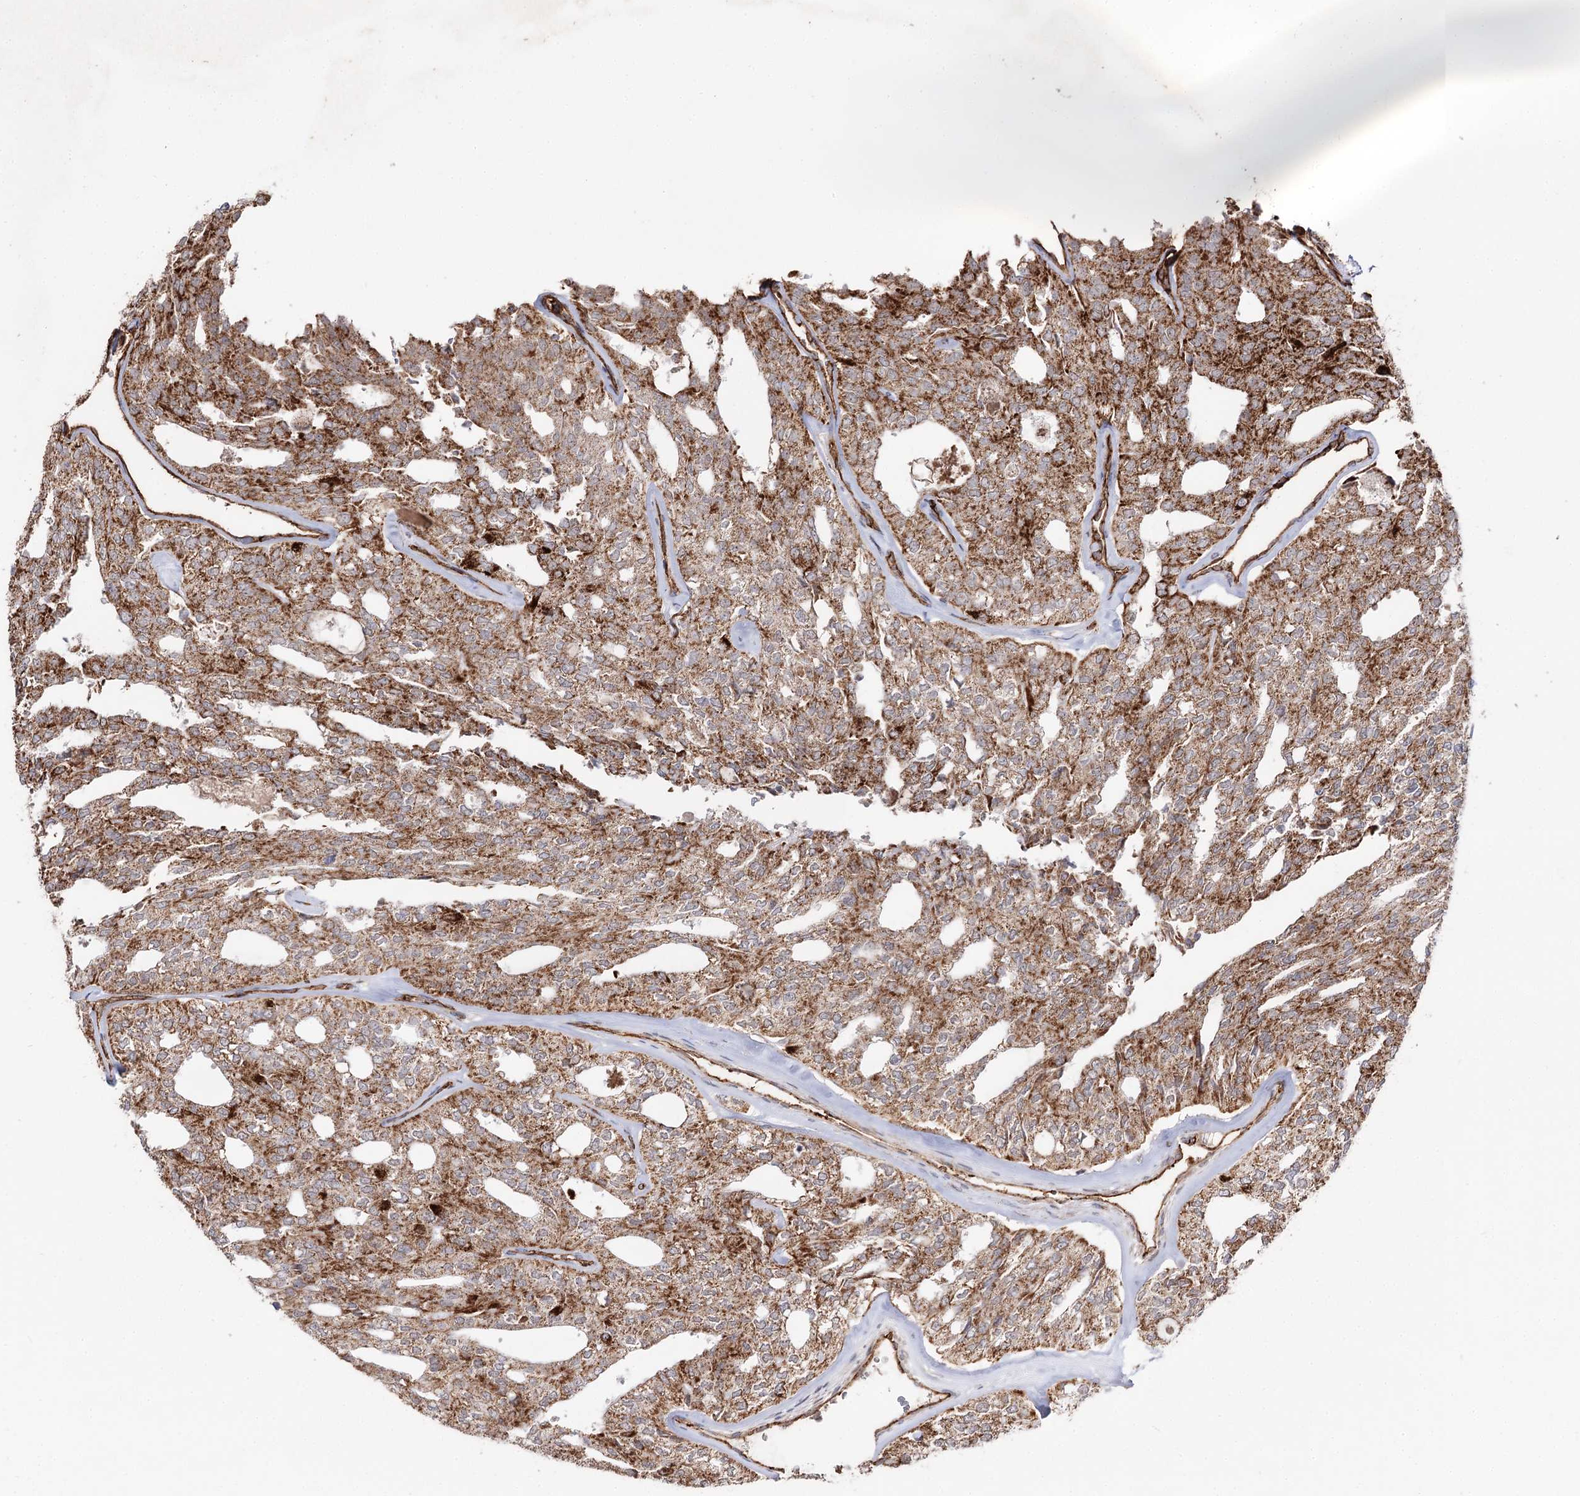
{"staining": {"intensity": "moderate", "quantity": ">75%", "location": "cytoplasmic/membranous"}, "tissue": "thyroid cancer", "cell_type": "Tumor cells", "image_type": "cancer", "snomed": [{"axis": "morphology", "description": "Follicular adenoma carcinoma, NOS"}, {"axis": "topography", "description": "Thyroid gland"}], "caption": "About >75% of tumor cells in thyroid cancer (follicular adenoma carcinoma) reveal moderate cytoplasmic/membranous protein expression as visualized by brown immunohistochemical staining.", "gene": "CBR4", "patient": {"sex": "male", "age": 75}}